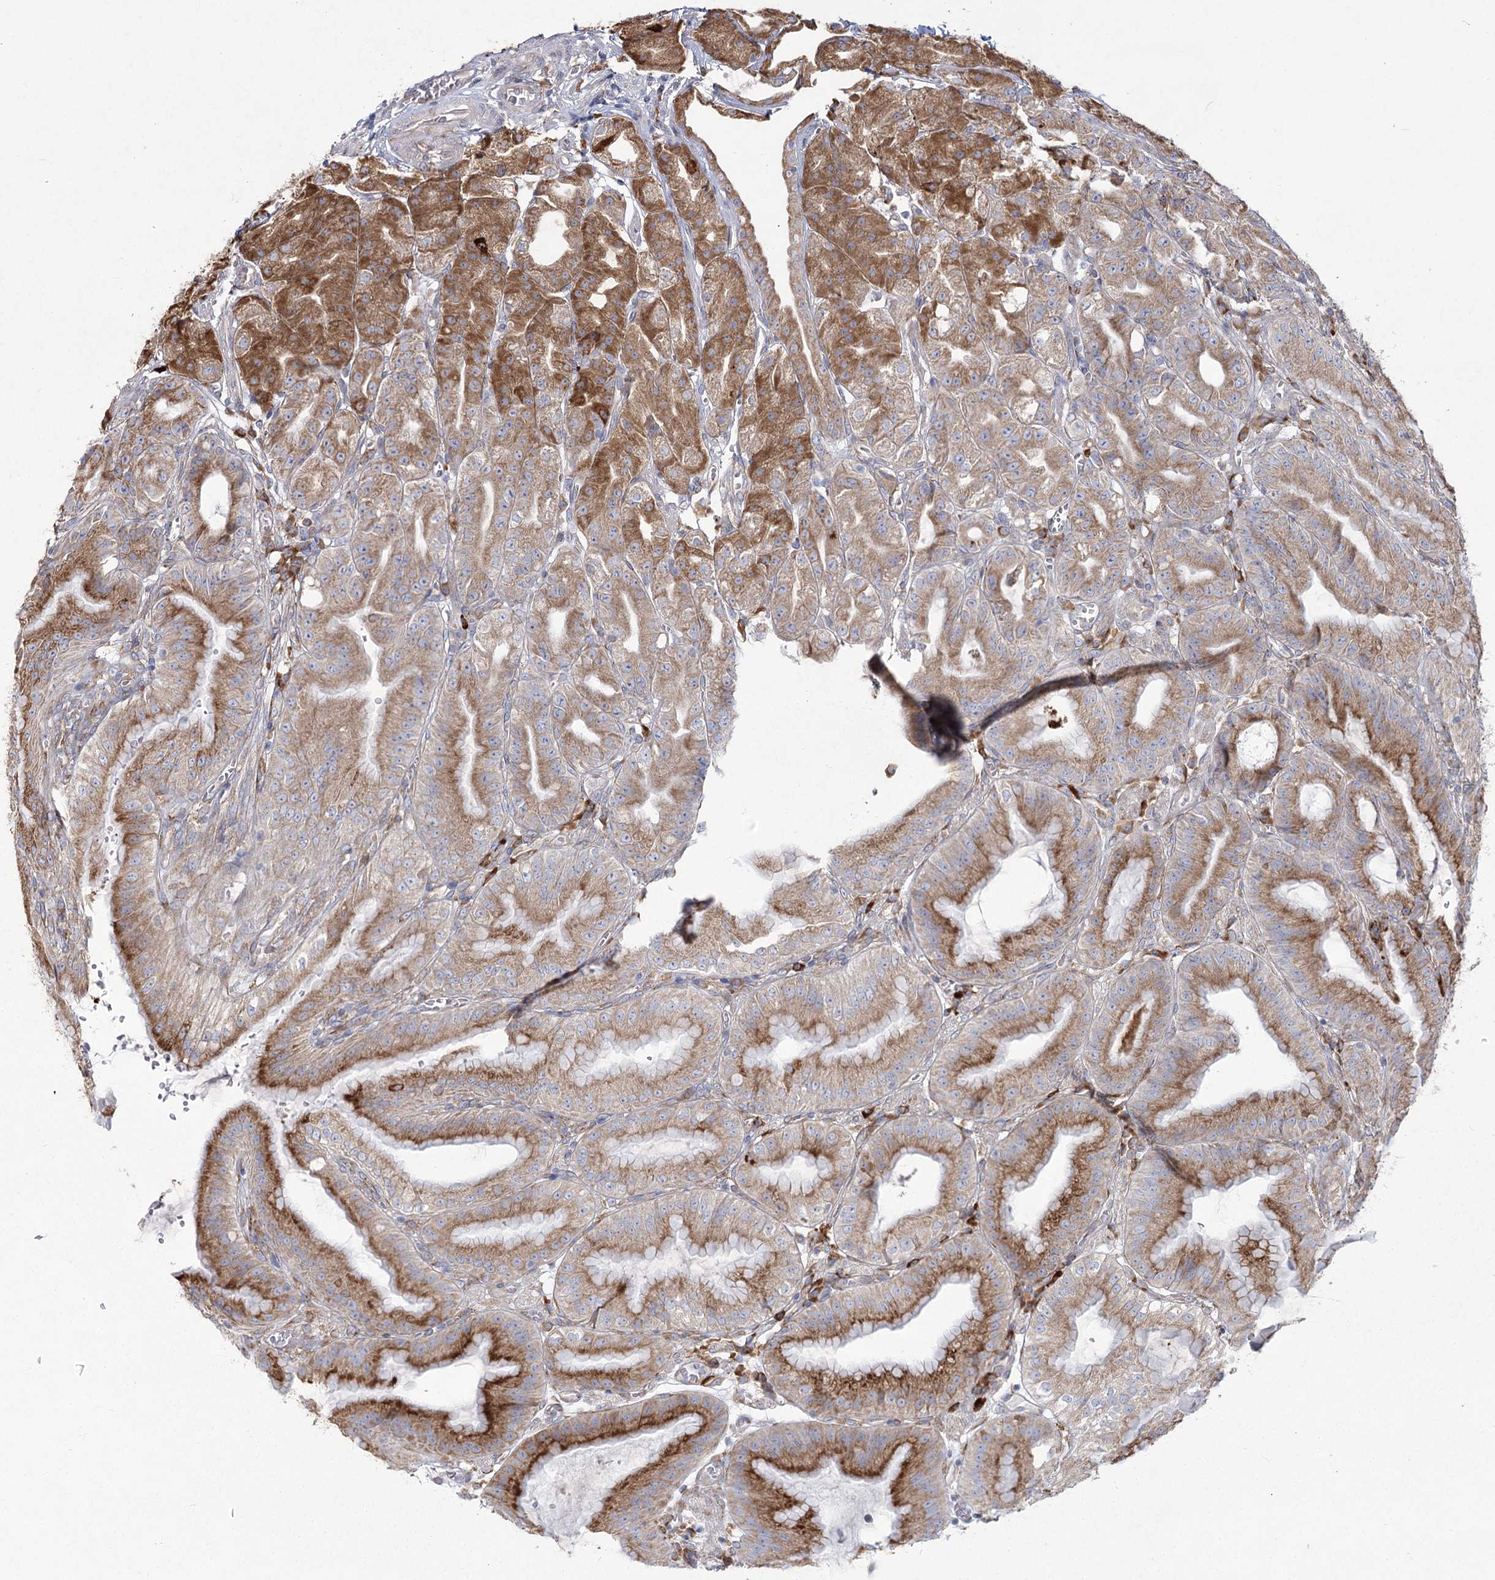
{"staining": {"intensity": "moderate", "quantity": ">75%", "location": "cytoplasmic/membranous"}, "tissue": "stomach", "cell_type": "Glandular cells", "image_type": "normal", "snomed": [{"axis": "morphology", "description": "Normal tissue, NOS"}, {"axis": "topography", "description": "Stomach, upper"}, {"axis": "topography", "description": "Stomach, lower"}], "caption": "Moderate cytoplasmic/membranous staining for a protein is identified in approximately >75% of glandular cells of unremarkable stomach using IHC.", "gene": "NHLRC2", "patient": {"sex": "male", "age": 71}}